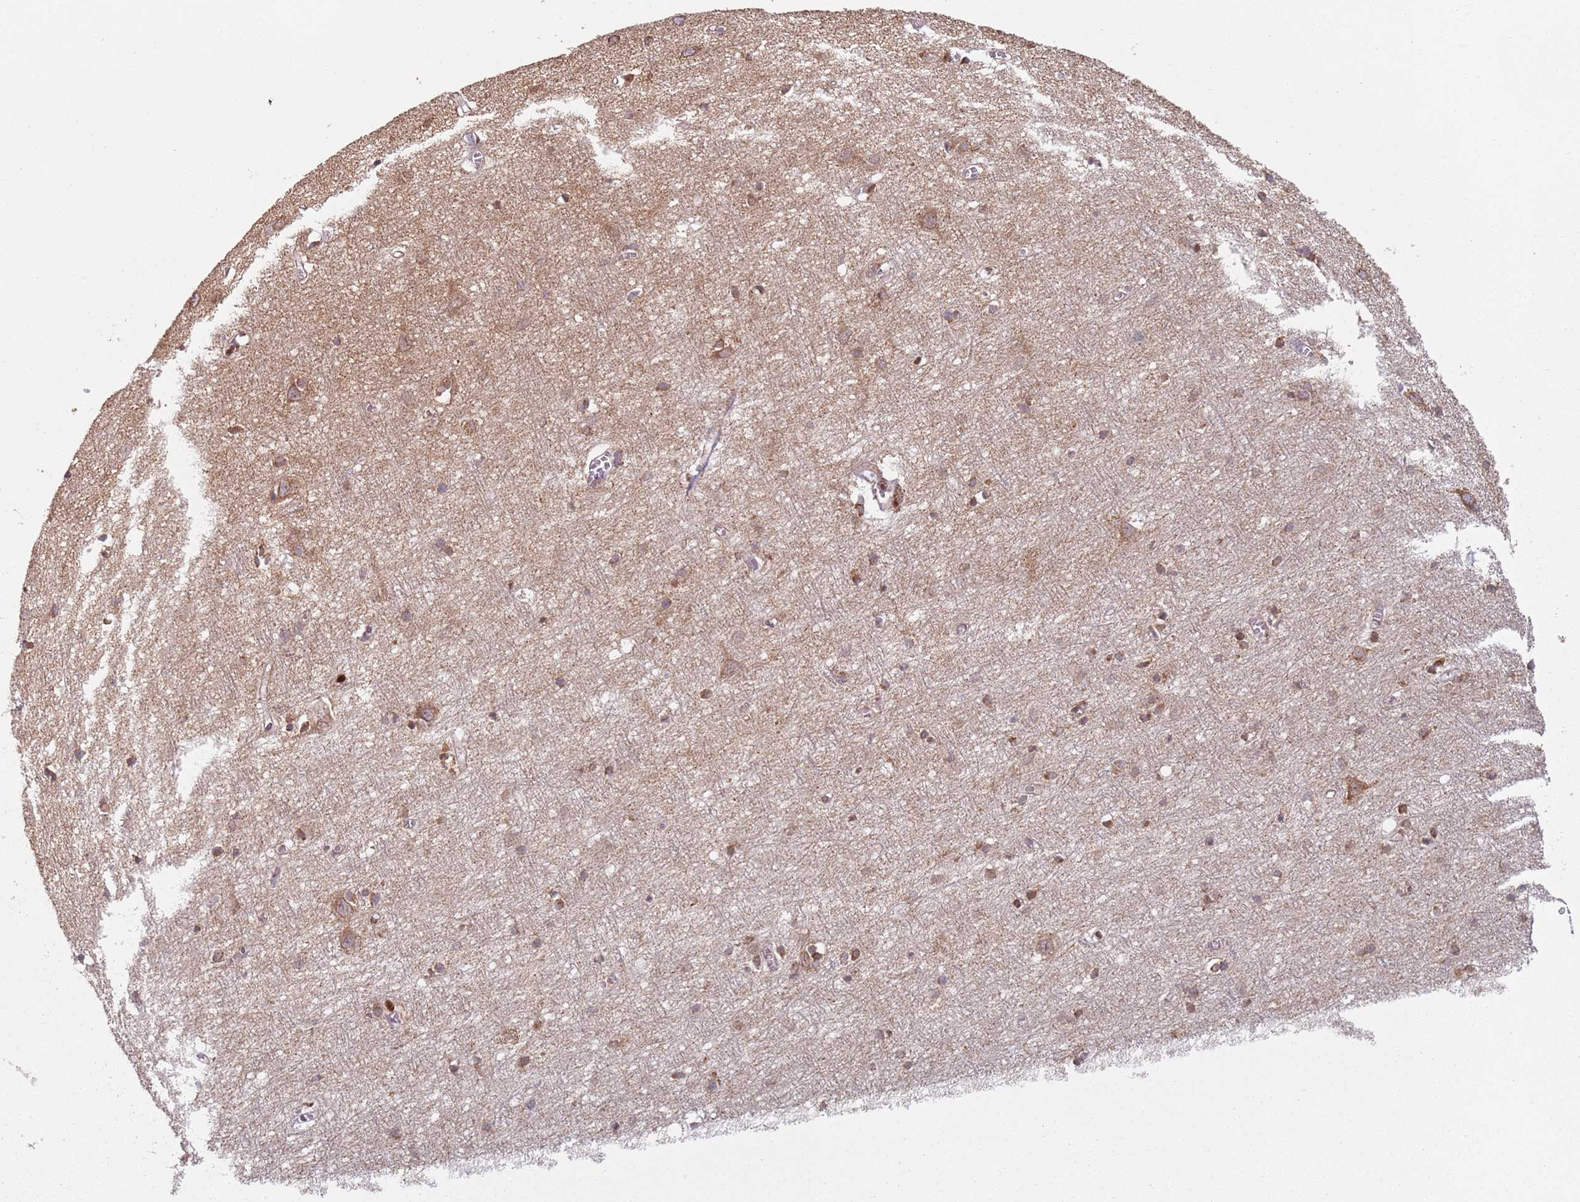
{"staining": {"intensity": "weak", "quantity": ">75%", "location": "cytoplasmic/membranous"}, "tissue": "cerebral cortex", "cell_type": "Endothelial cells", "image_type": "normal", "snomed": [{"axis": "morphology", "description": "Normal tissue, NOS"}, {"axis": "topography", "description": "Cerebral cortex"}], "caption": "DAB immunohistochemical staining of normal human cerebral cortex shows weak cytoplasmic/membranous protein positivity in about >75% of endothelial cells.", "gene": "HNRNPLL", "patient": {"sex": "female", "age": 64}}